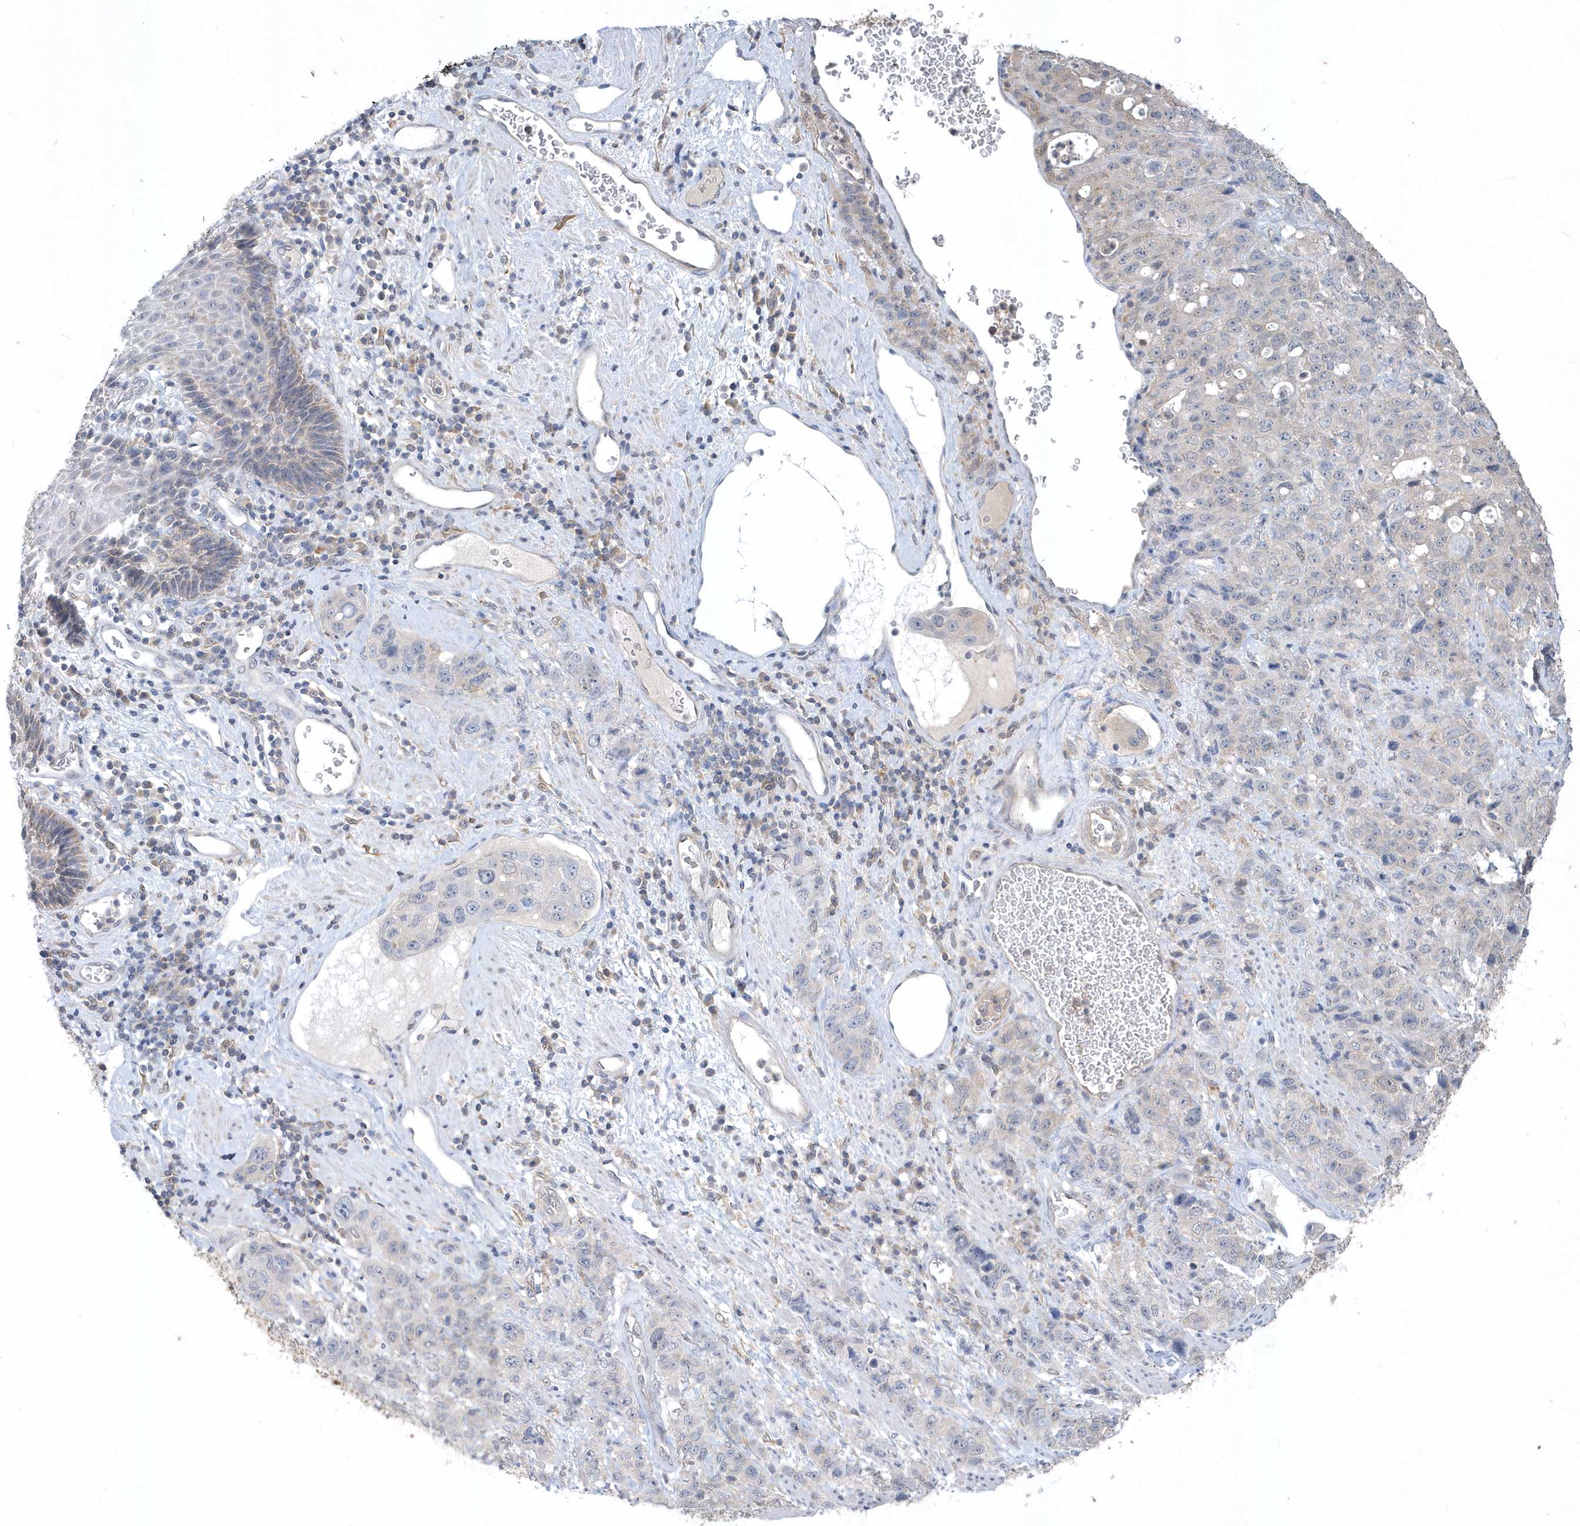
{"staining": {"intensity": "negative", "quantity": "none", "location": "none"}, "tissue": "stomach cancer", "cell_type": "Tumor cells", "image_type": "cancer", "snomed": [{"axis": "morphology", "description": "Adenocarcinoma, NOS"}, {"axis": "topography", "description": "Stomach"}], "caption": "Tumor cells show no significant protein staining in adenocarcinoma (stomach). (Immunohistochemistry (ihc), brightfield microscopy, high magnification).", "gene": "AKR7A2", "patient": {"sex": "male", "age": 48}}